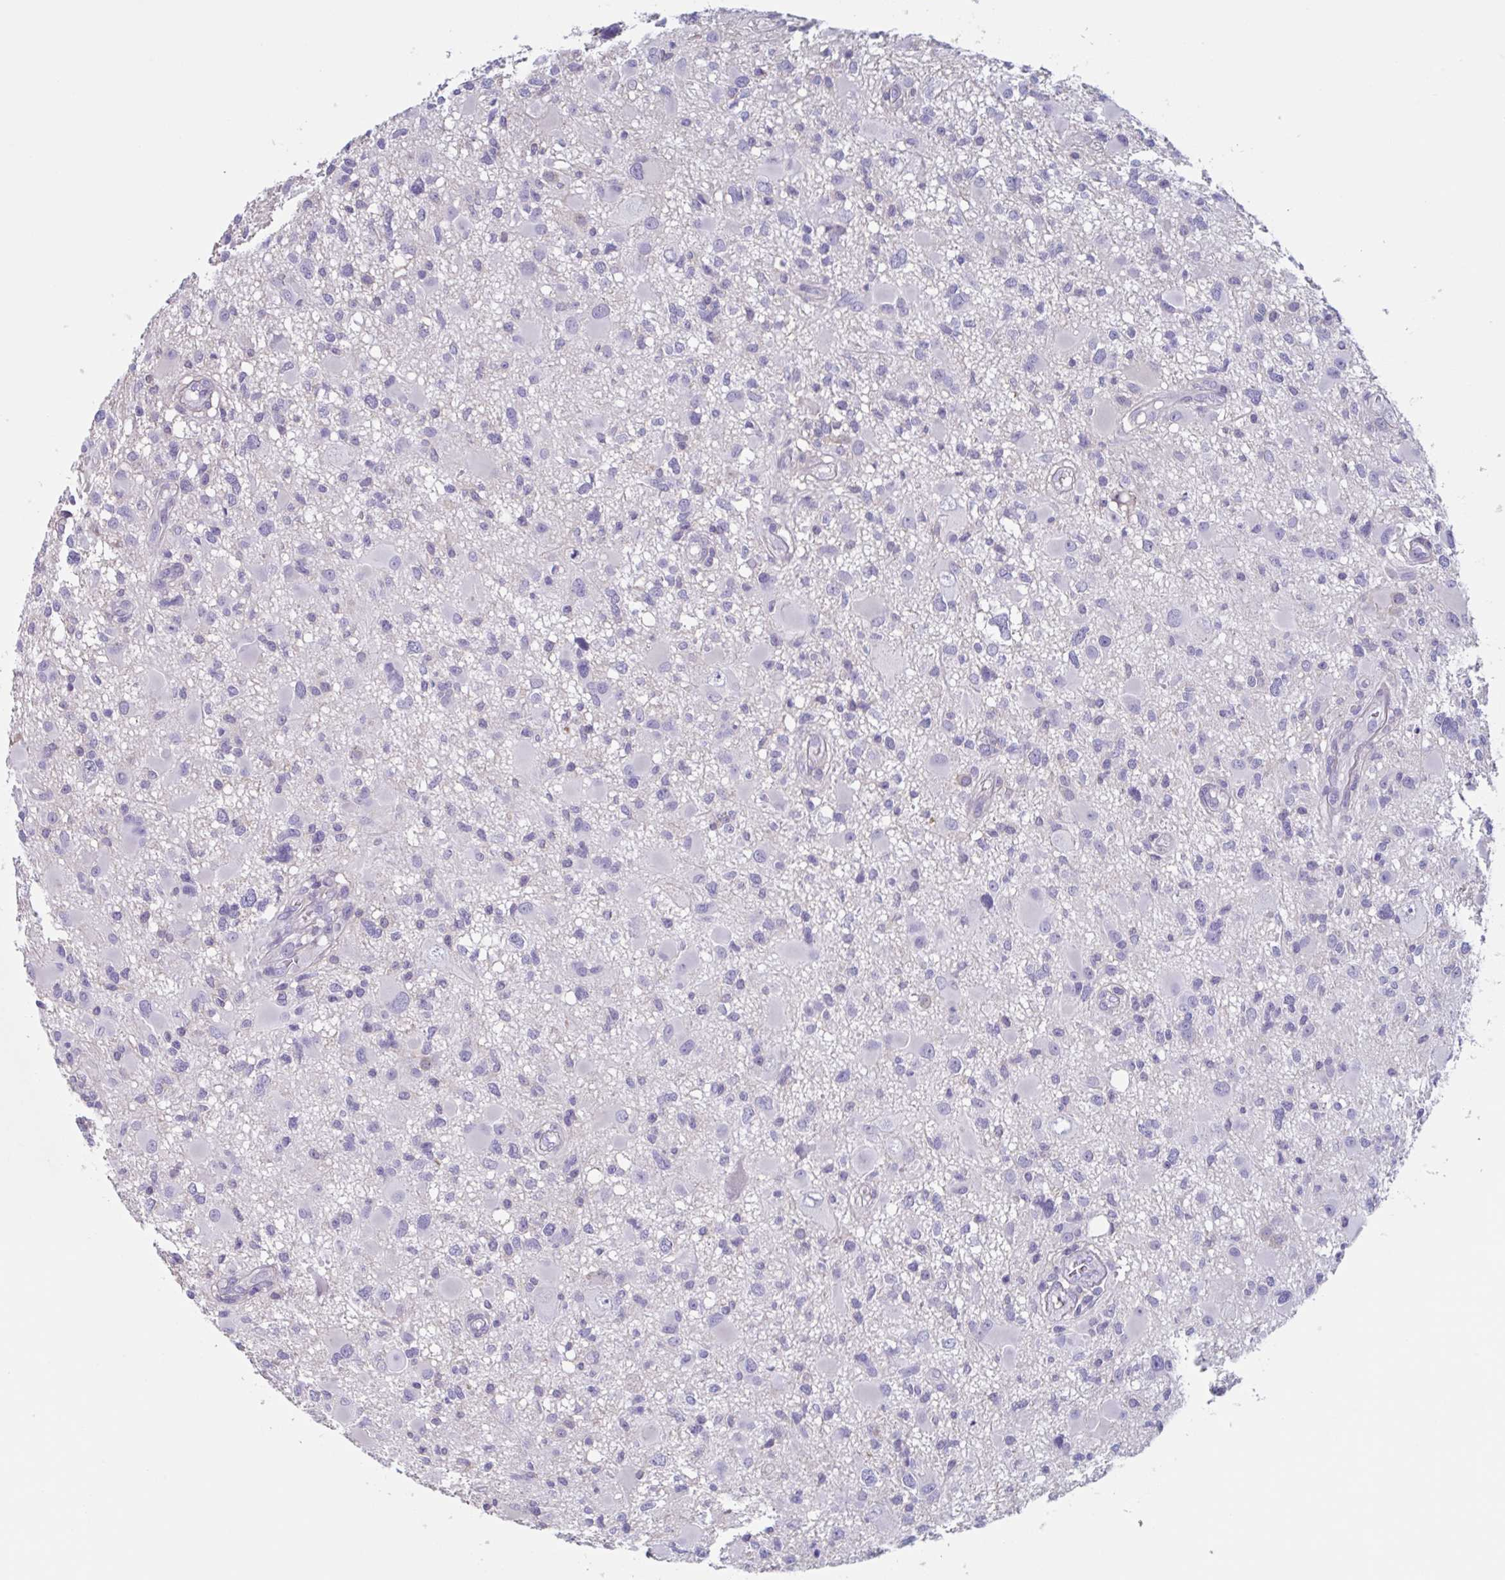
{"staining": {"intensity": "negative", "quantity": "none", "location": "none"}, "tissue": "glioma", "cell_type": "Tumor cells", "image_type": "cancer", "snomed": [{"axis": "morphology", "description": "Glioma, malignant, High grade"}, {"axis": "topography", "description": "Brain"}], "caption": "Tumor cells show no significant protein staining in glioma.", "gene": "LPIN3", "patient": {"sex": "male", "age": 54}}